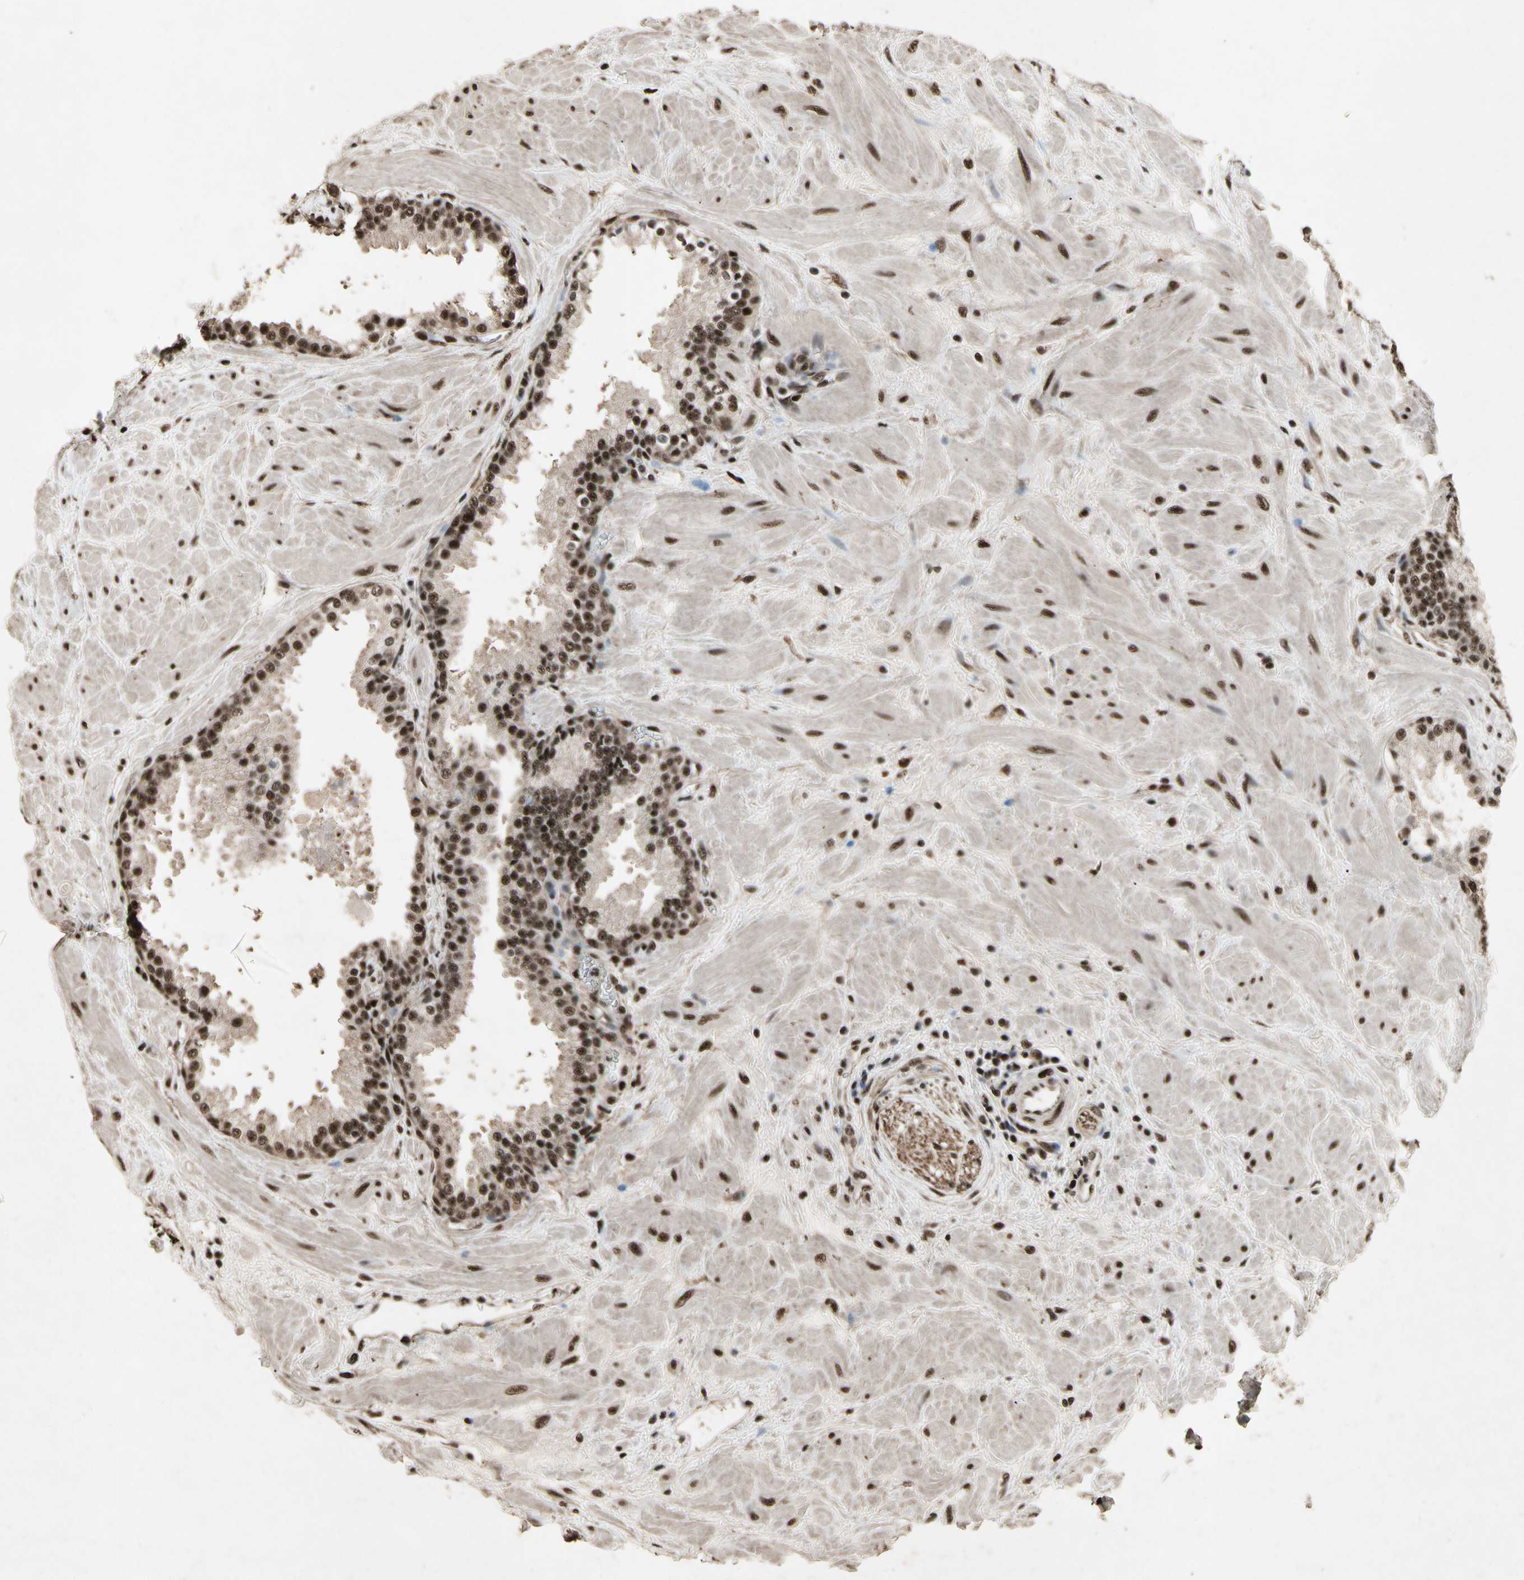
{"staining": {"intensity": "strong", "quantity": ">75%", "location": "cytoplasmic/membranous,nuclear"}, "tissue": "prostate", "cell_type": "Glandular cells", "image_type": "normal", "snomed": [{"axis": "morphology", "description": "Normal tissue, NOS"}, {"axis": "topography", "description": "Prostate"}], "caption": "The immunohistochemical stain highlights strong cytoplasmic/membranous,nuclear staining in glandular cells of unremarkable prostate.", "gene": "TBX2", "patient": {"sex": "male", "age": 51}}